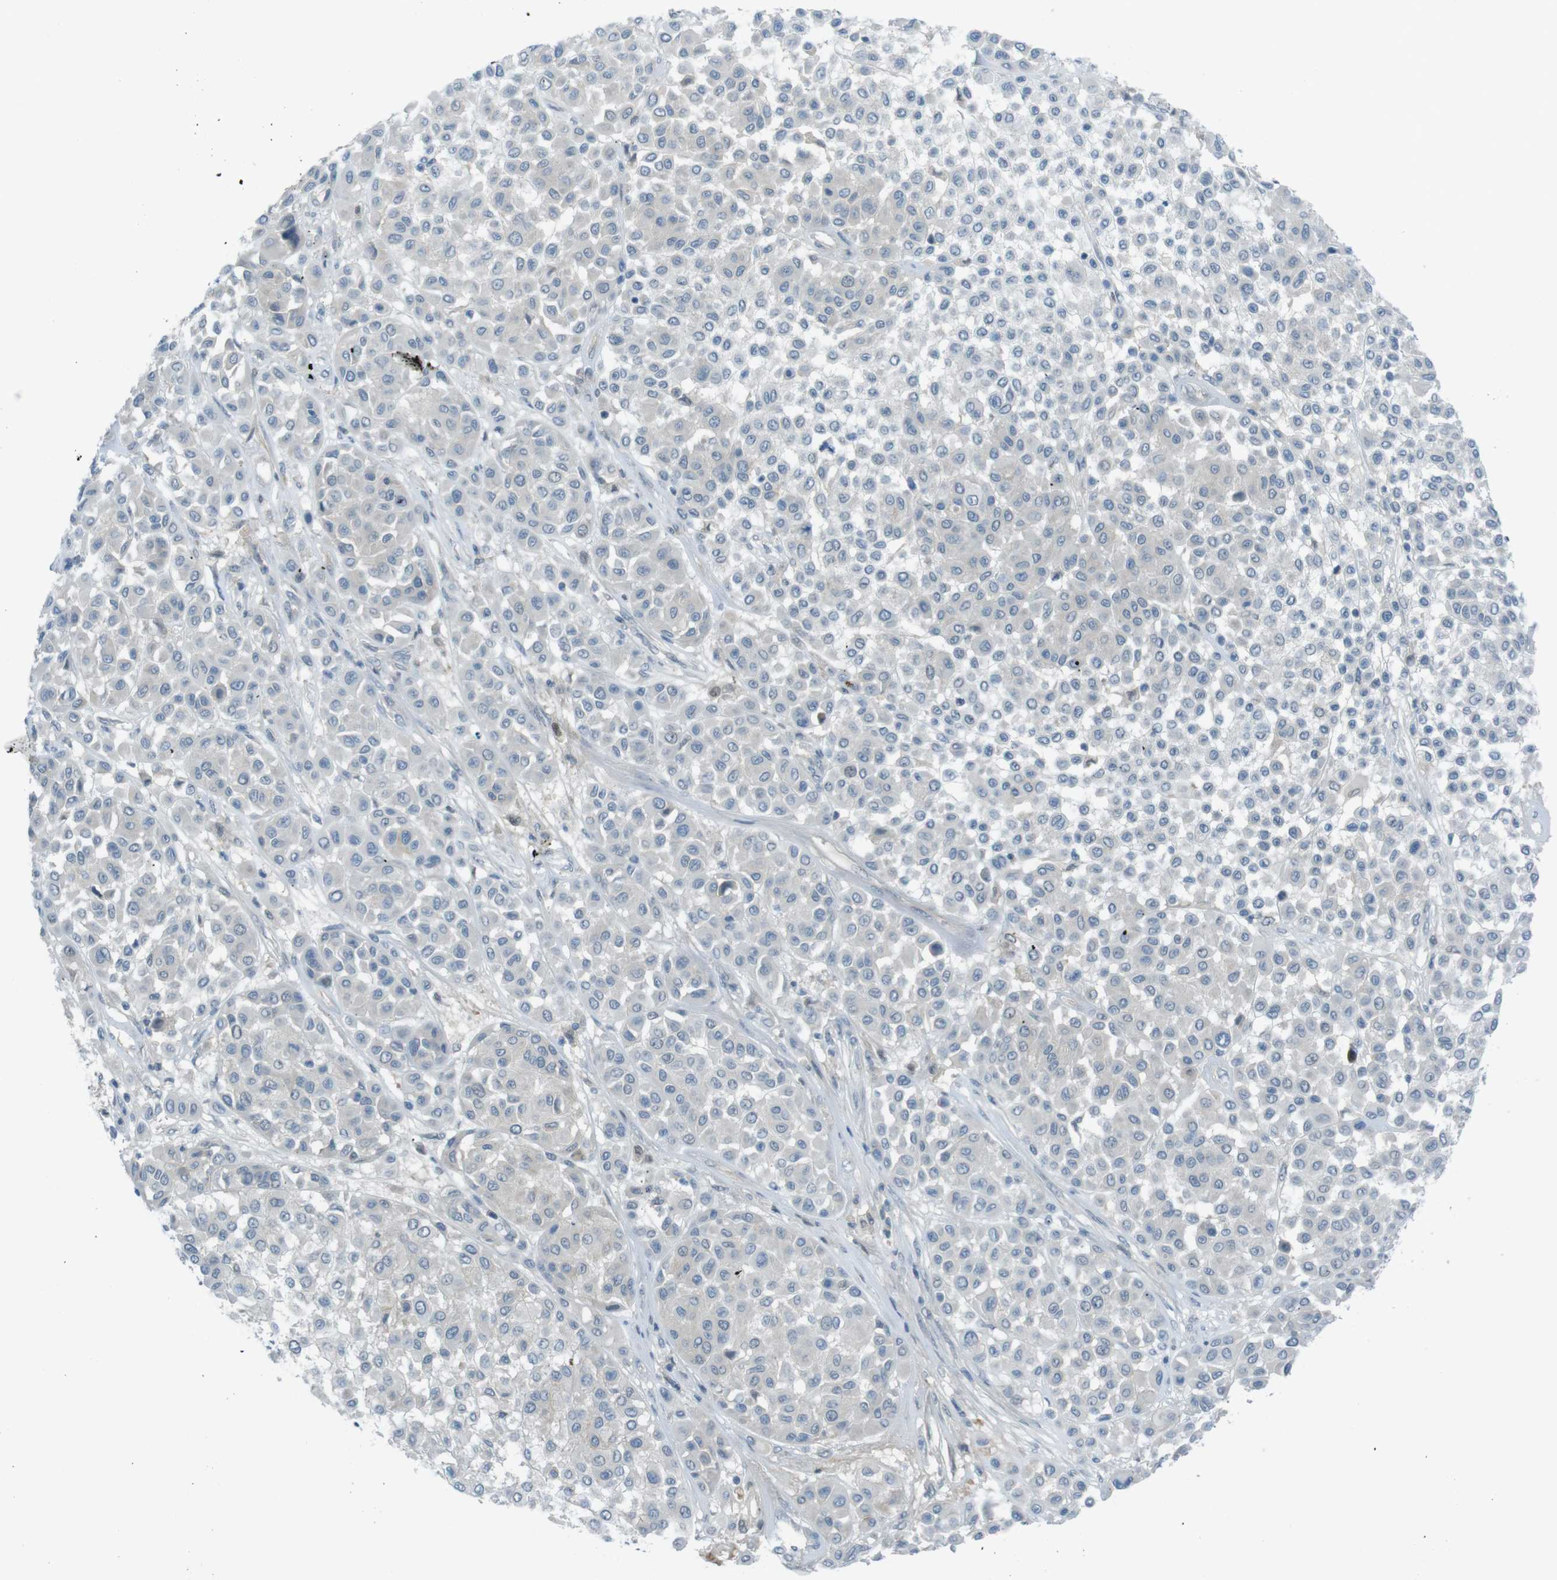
{"staining": {"intensity": "negative", "quantity": "none", "location": "none"}, "tissue": "melanoma", "cell_type": "Tumor cells", "image_type": "cancer", "snomed": [{"axis": "morphology", "description": "Malignant melanoma, Metastatic site"}, {"axis": "topography", "description": "Soft tissue"}], "caption": "DAB immunohistochemical staining of melanoma reveals no significant positivity in tumor cells.", "gene": "ZDHHC20", "patient": {"sex": "male", "age": 41}}